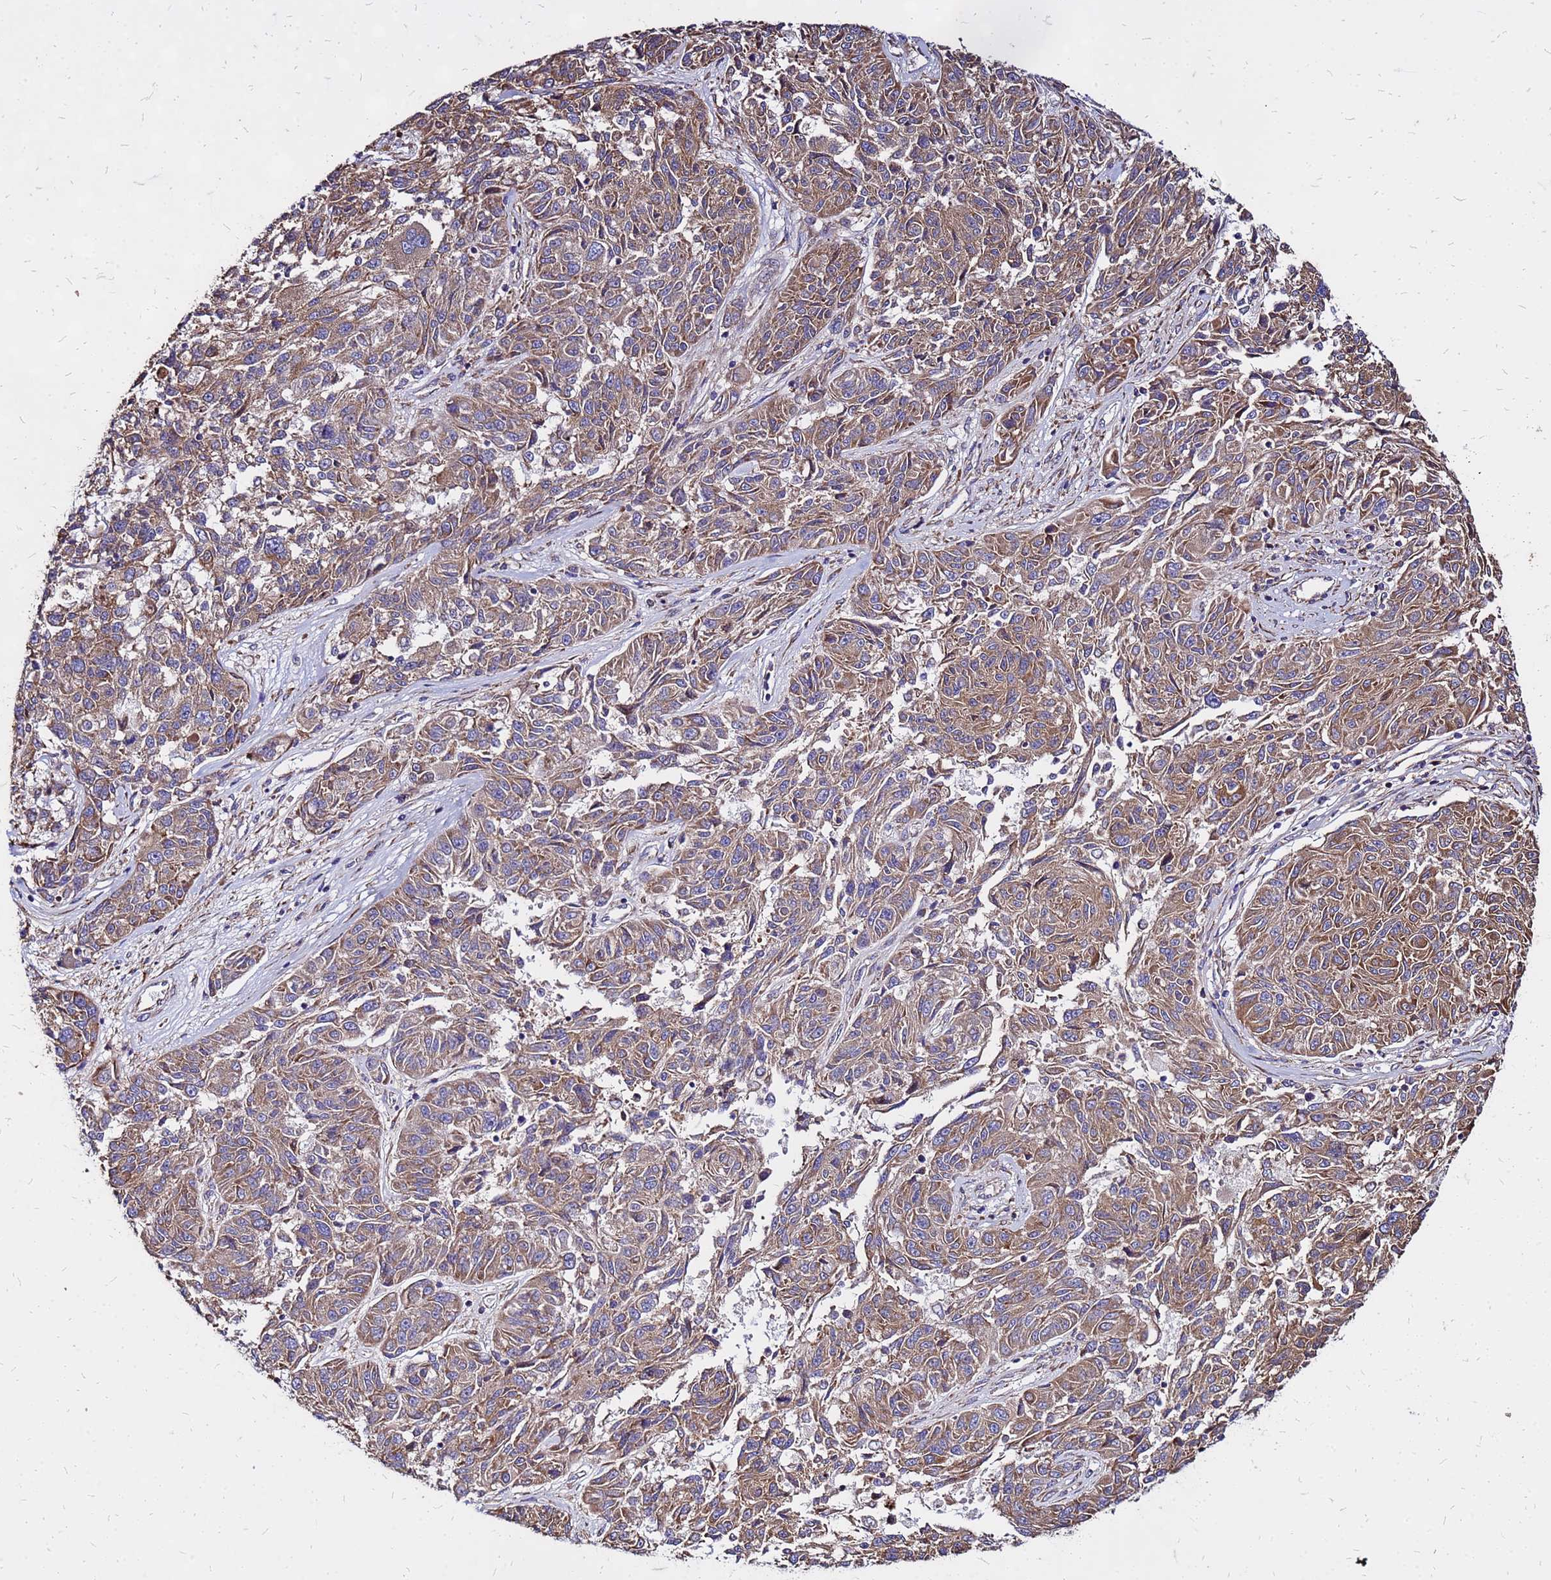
{"staining": {"intensity": "moderate", "quantity": ">75%", "location": "cytoplasmic/membranous"}, "tissue": "melanoma", "cell_type": "Tumor cells", "image_type": "cancer", "snomed": [{"axis": "morphology", "description": "Malignant melanoma, NOS"}, {"axis": "topography", "description": "Skin"}], "caption": "Malignant melanoma stained with immunohistochemistry displays moderate cytoplasmic/membranous staining in approximately >75% of tumor cells.", "gene": "VMO1", "patient": {"sex": "male", "age": 53}}